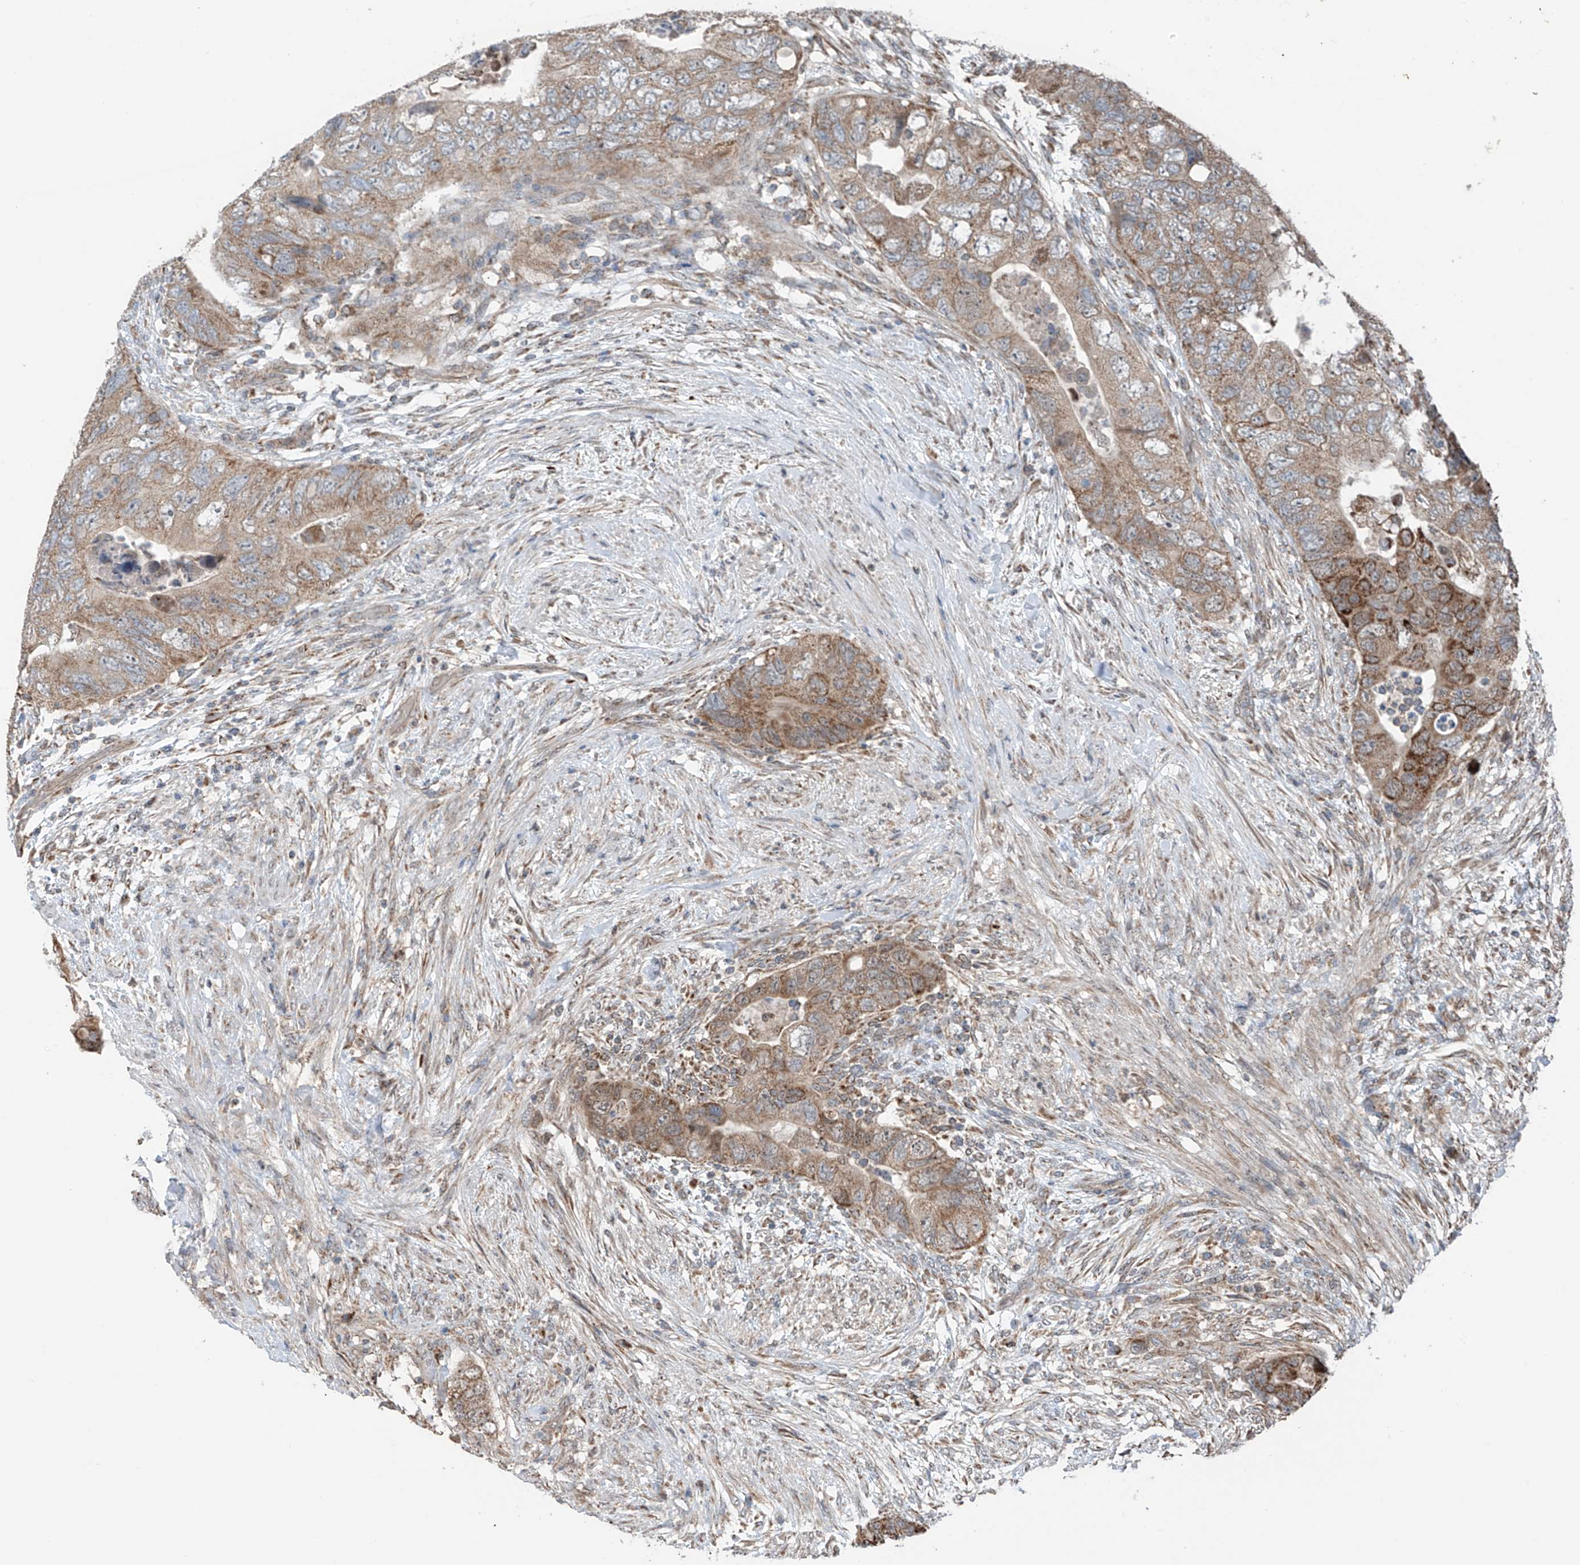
{"staining": {"intensity": "weak", "quantity": ">75%", "location": "cytoplasmic/membranous"}, "tissue": "colorectal cancer", "cell_type": "Tumor cells", "image_type": "cancer", "snomed": [{"axis": "morphology", "description": "Adenocarcinoma, NOS"}, {"axis": "topography", "description": "Rectum"}], "caption": "IHC of adenocarcinoma (colorectal) demonstrates low levels of weak cytoplasmic/membranous positivity in about >75% of tumor cells.", "gene": "SAMD3", "patient": {"sex": "male", "age": 63}}